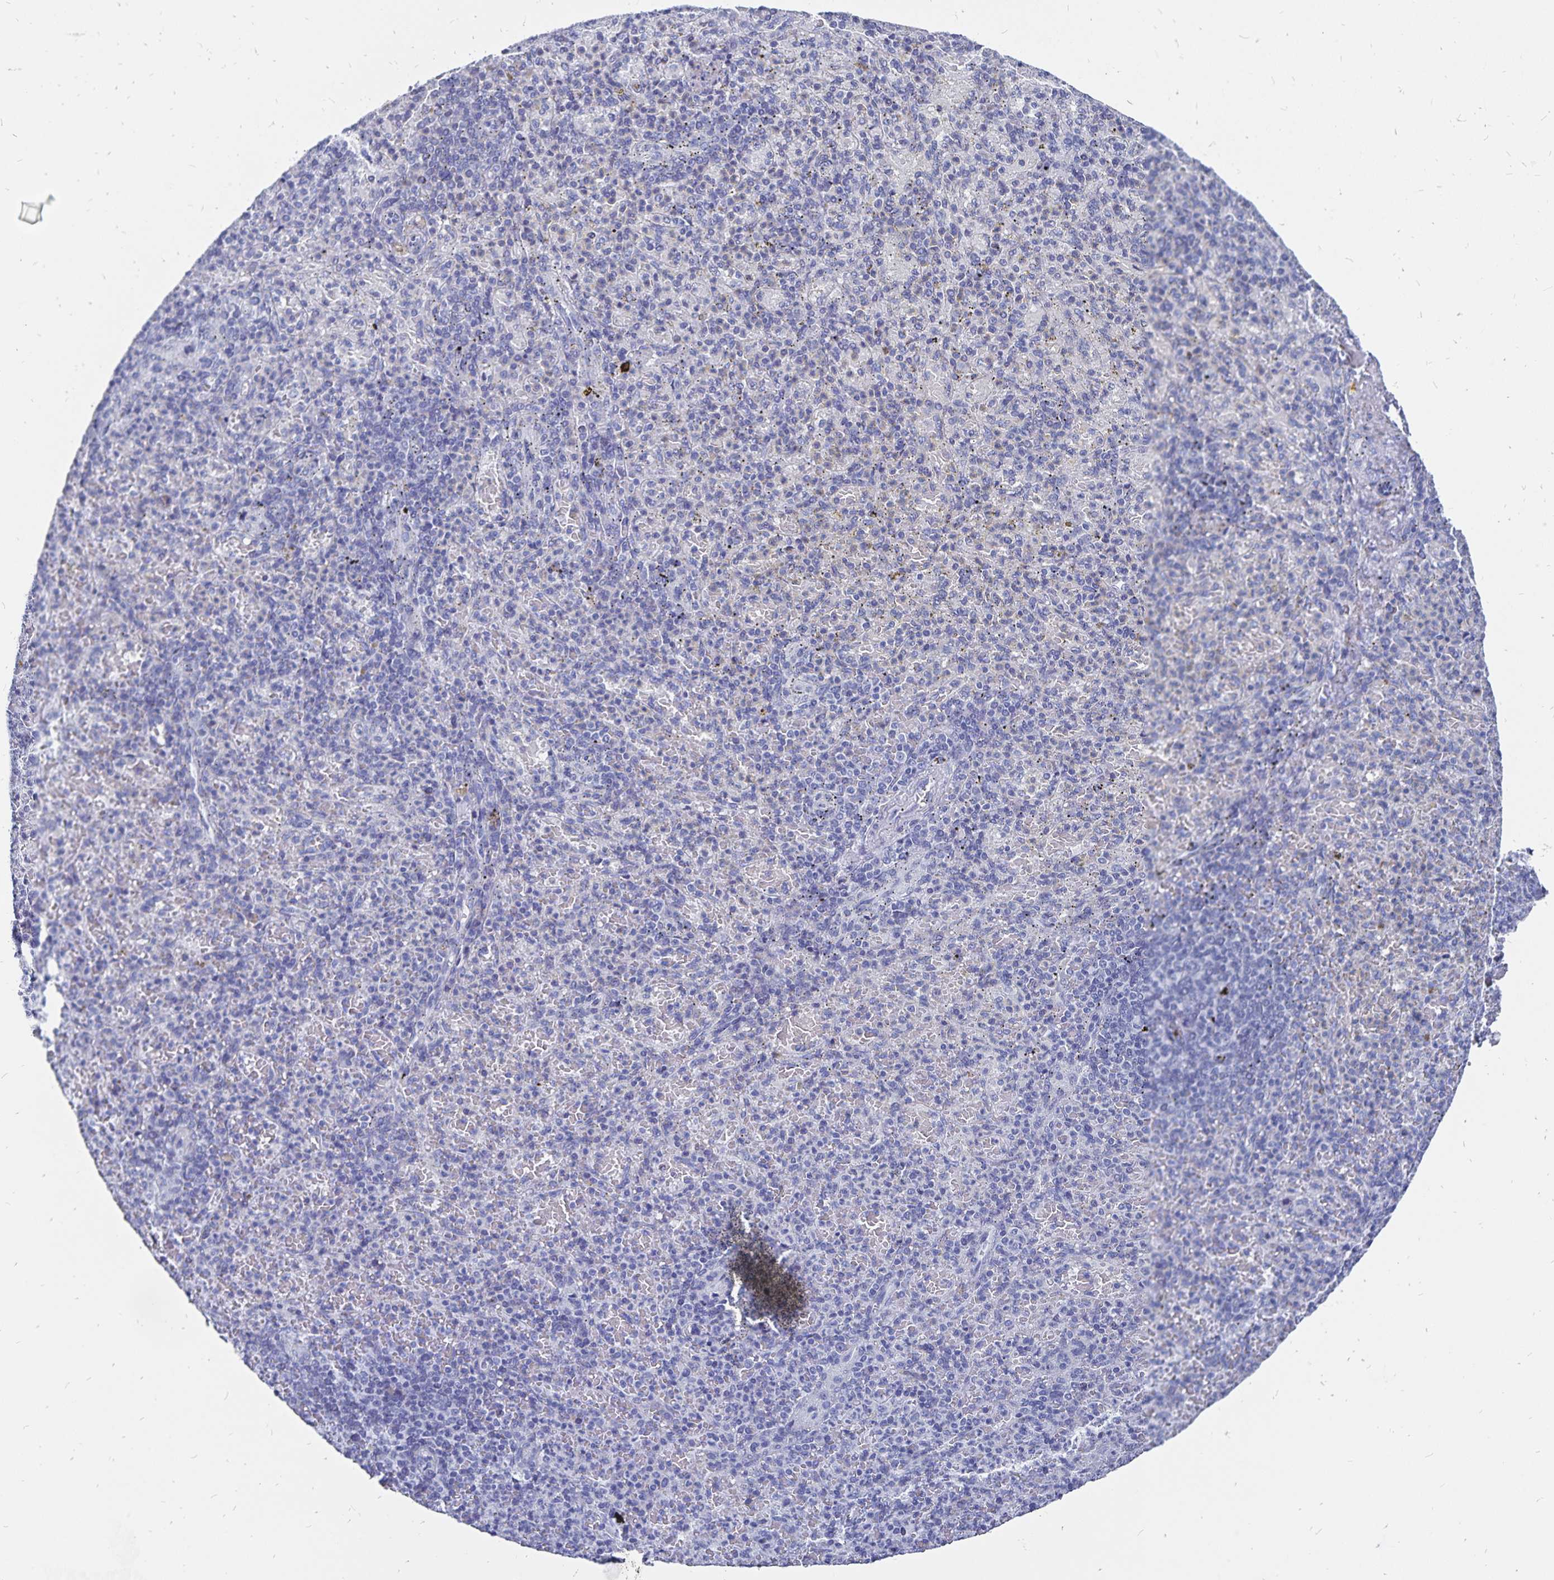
{"staining": {"intensity": "negative", "quantity": "none", "location": "none"}, "tissue": "spleen", "cell_type": "Cells in red pulp", "image_type": "normal", "snomed": [{"axis": "morphology", "description": "Normal tissue, NOS"}, {"axis": "topography", "description": "Spleen"}], "caption": "This is an immunohistochemistry (IHC) micrograph of normal spleen. There is no staining in cells in red pulp.", "gene": "ADH1A", "patient": {"sex": "female", "age": 74}}